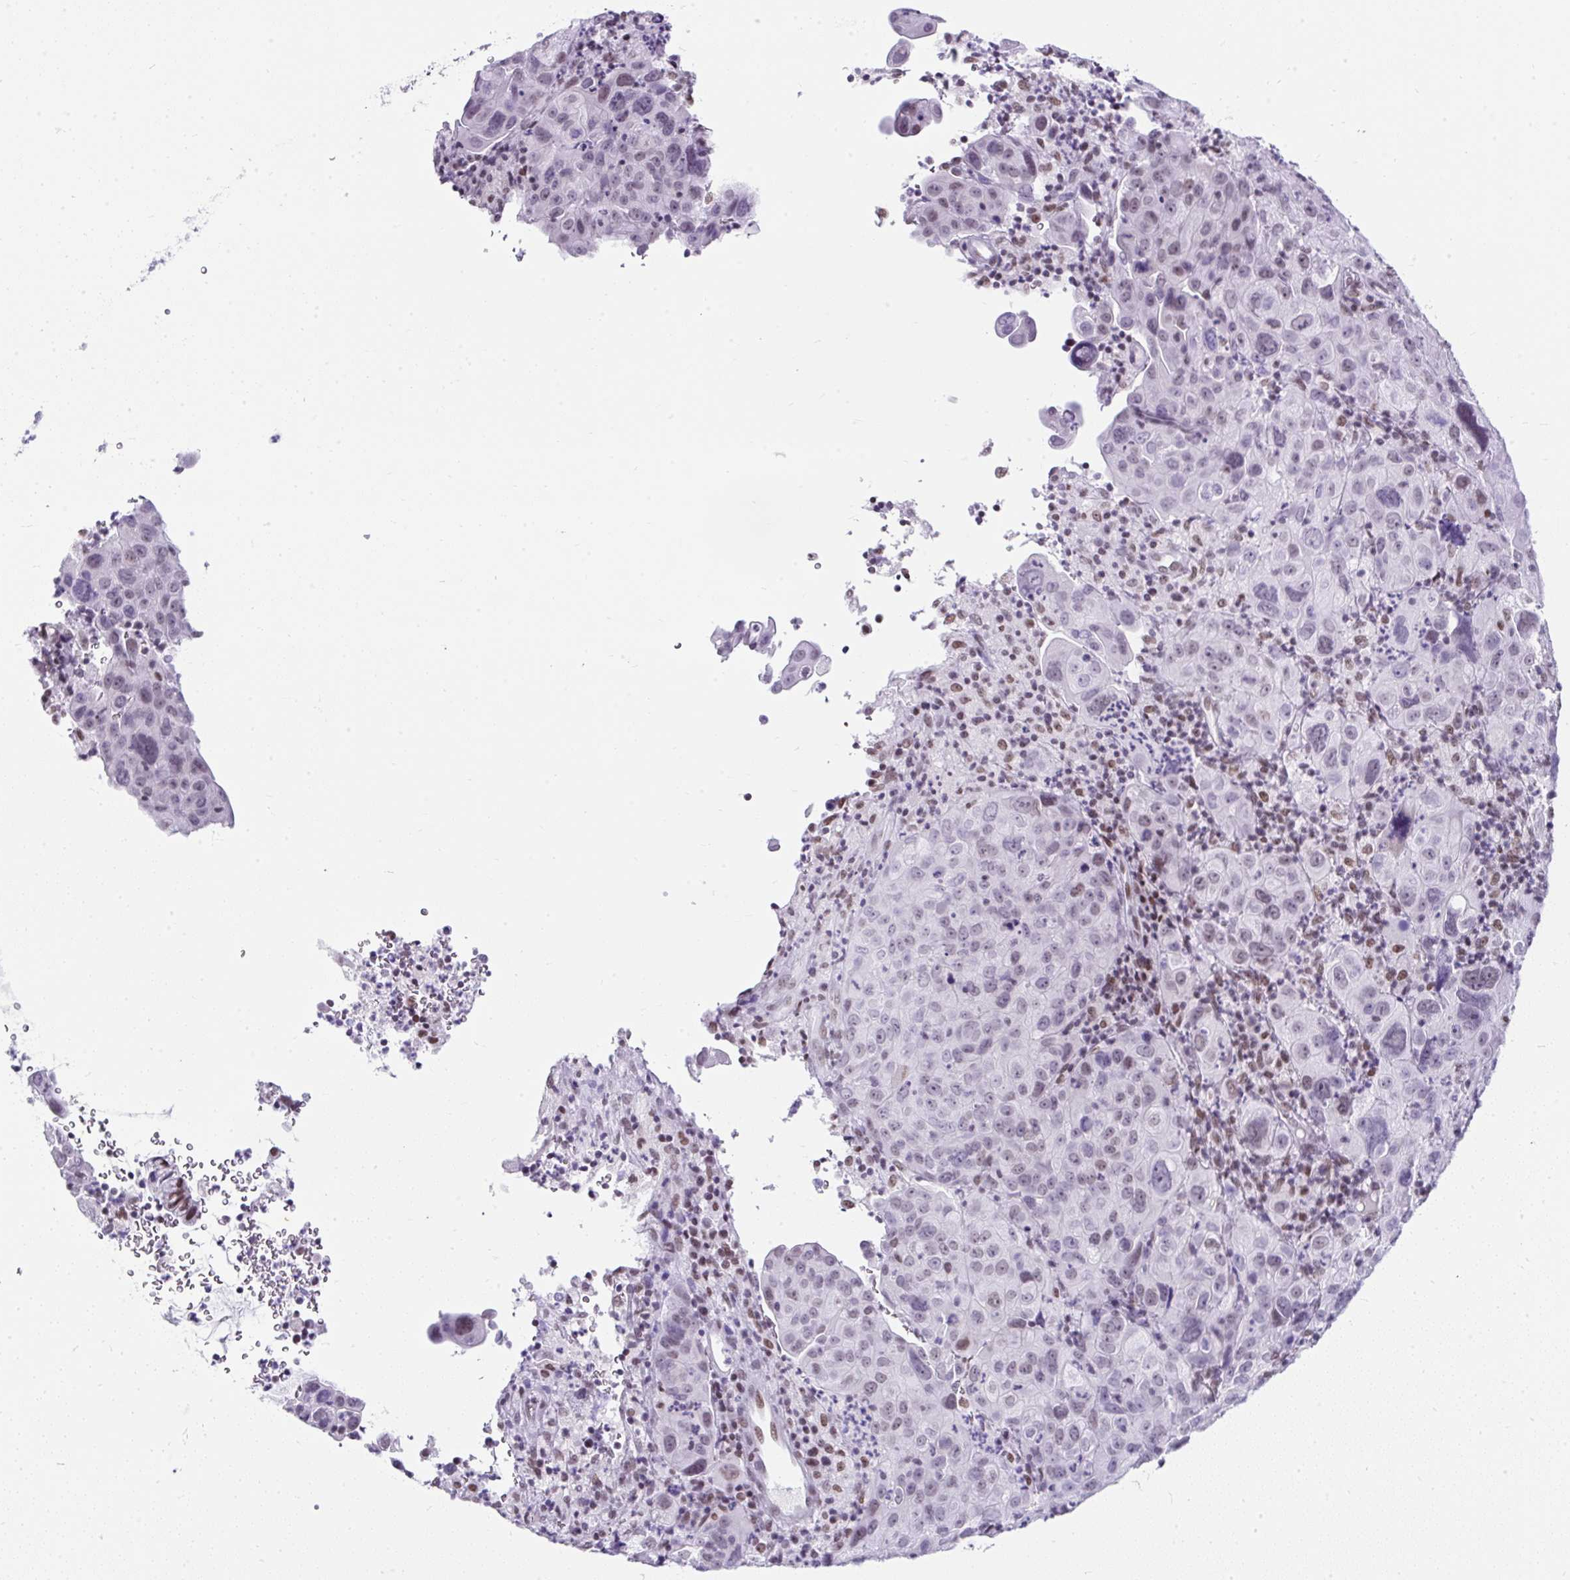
{"staining": {"intensity": "moderate", "quantity": "25%-75%", "location": "nuclear"}, "tissue": "cervical cancer", "cell_type": "Tumor cells", "image_type": "cancer", "snomed": [{"axis": "morphology", "description": "Squamous cell carcinoma, NOS"}, {"axis": "topography", "description": "Cervix"}], "caption": "Immunohistochemistry staining of squamous cell carcinoma (cervical), which demonstrates medium levels of moderate nuclear staining in approximately 25%-75% of tumor cells indicating moderate nuclear protein expression. The staining was performed using DAB (brown) for protein detection and nuclei were counterstained in hematoxylin (blue).", "gene": "PLCXD2", "patient": {"sex": "female", "age": 44}}